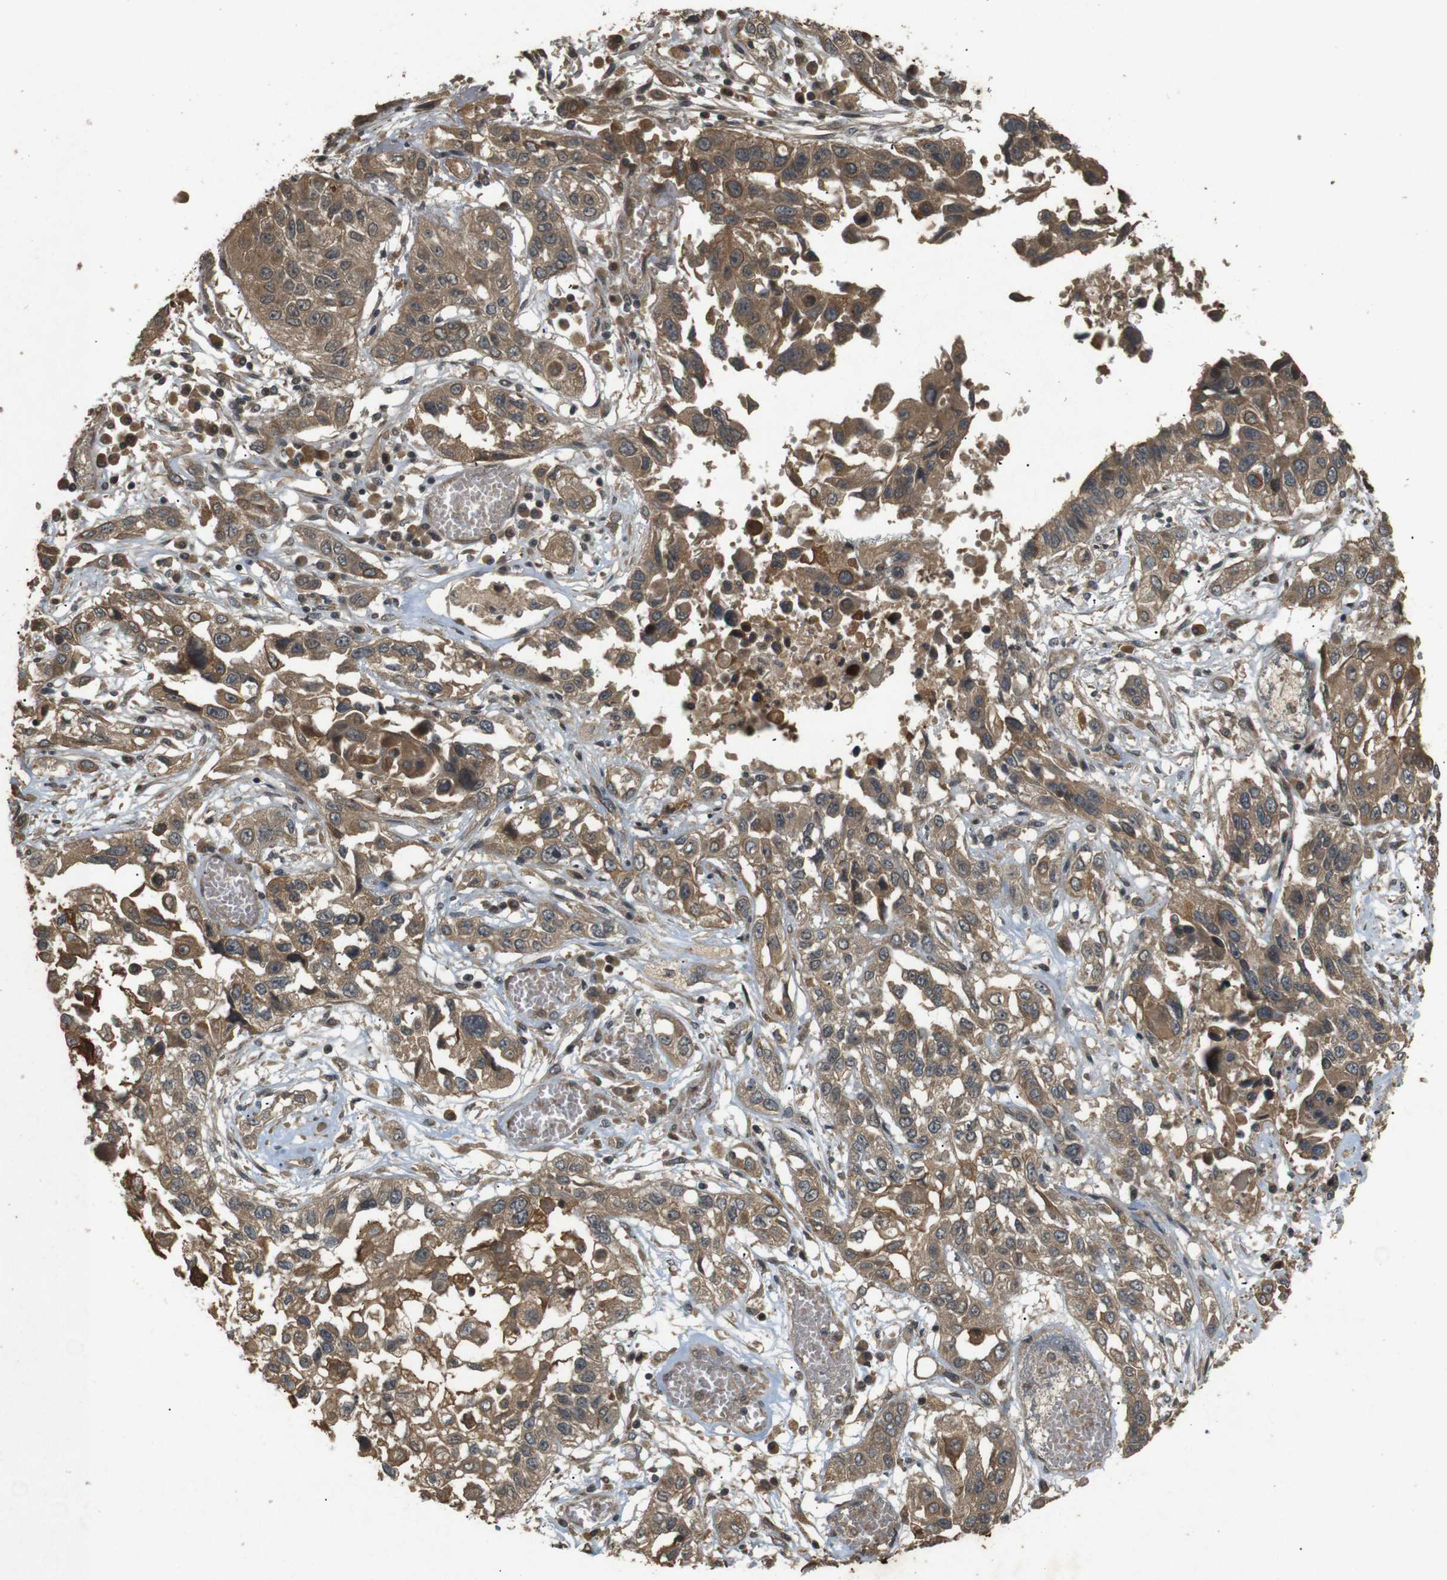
{"staining": {"intensity": "moderate", "quantity": ">75%", "location": "cytoplasmic/membranous"}, "tissue": "lung cancer", "cell_type": "Tumor cells", "image_type": "cancer", "snomed": [{"axis": "morphology", "description": "Squamous cell carcinoma, NOS"}, {"axis": "topography", "description": "Lung"}], "caption": "Lung cancer stained with a brown dye shows moderate cytoplasmic/membranous positive expression in about >75% of tumor cells.", "gene": "TAP1", "patient": {"sex": "male", "age": 71}}